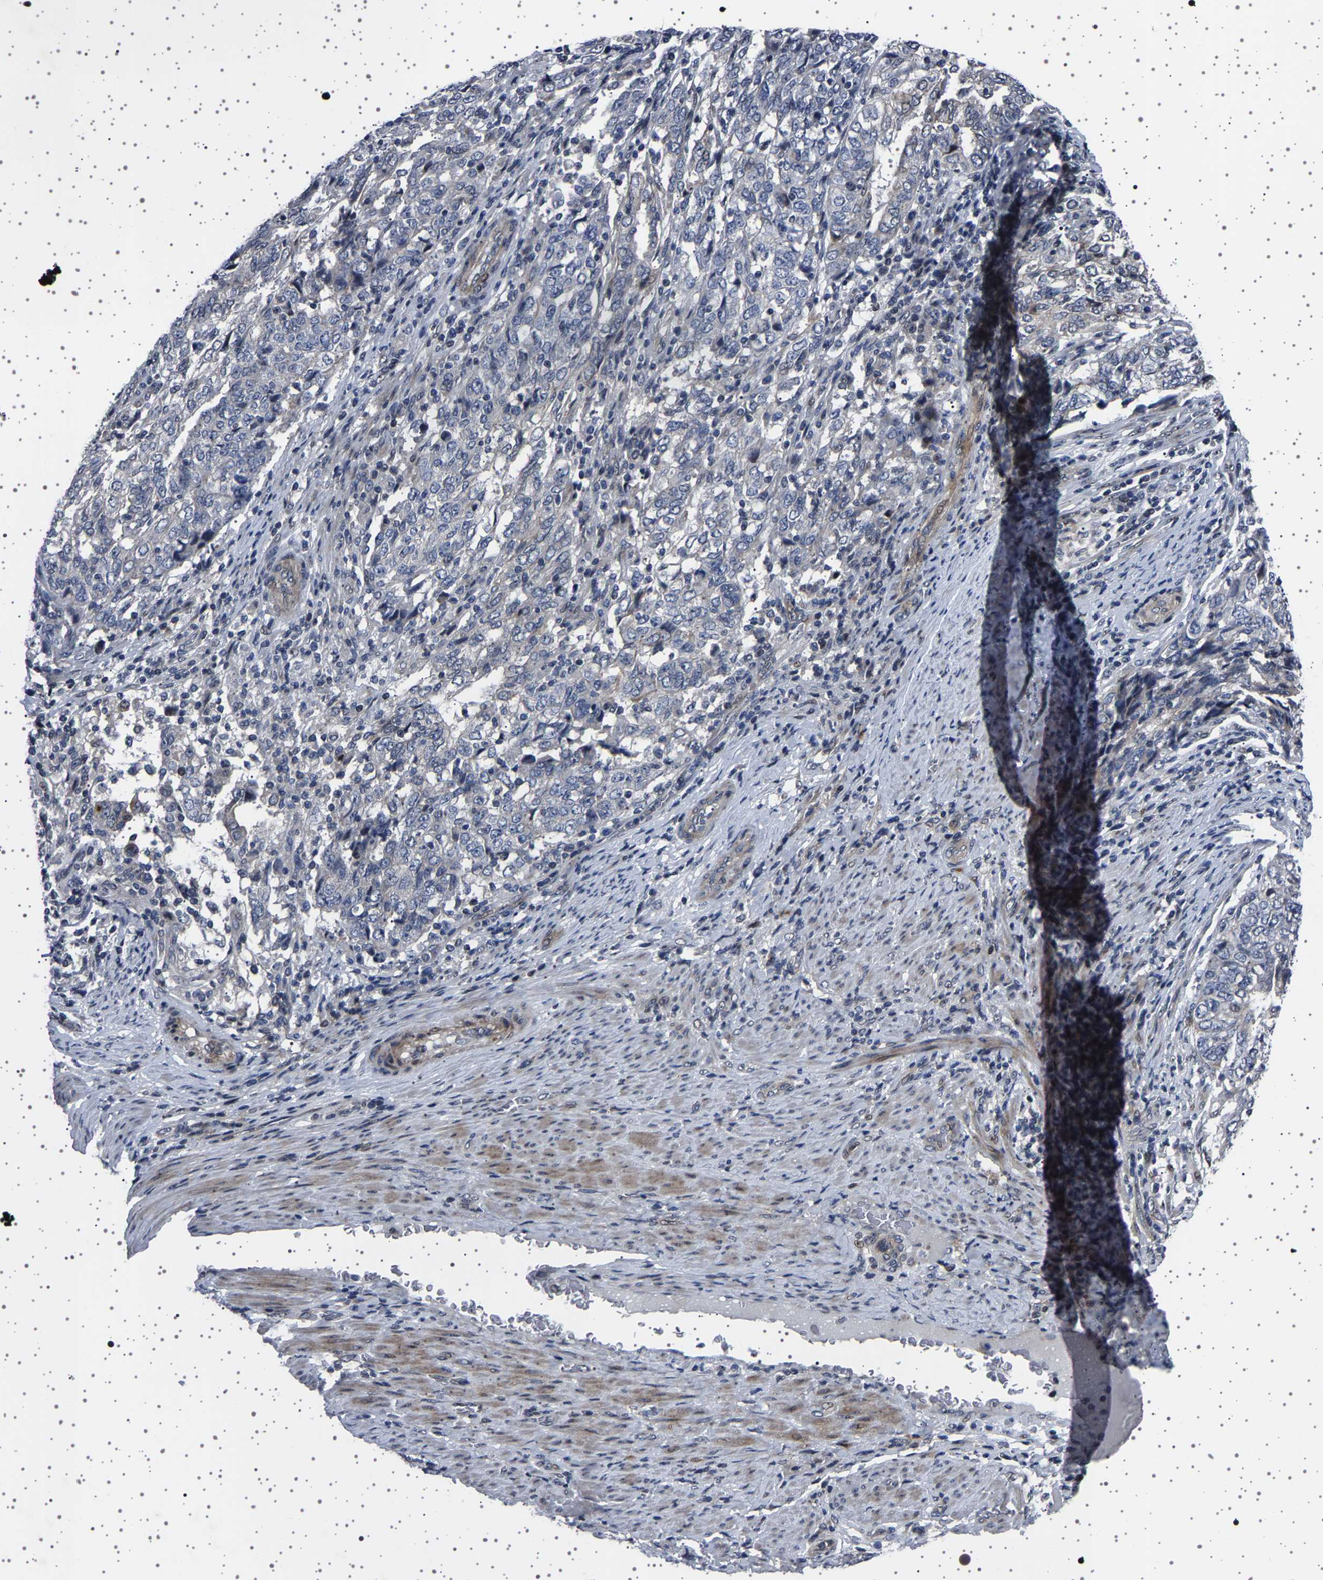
{"staining": {"intensity": "negative", "quantity": "none", "location": "none"}, "tissue": "endometrial cancer", "cell_type": "Tumor cells", "image_type": "cancer", "snomed": [{"axis": "morphology", "description": "Adenocarcinoma, NOS"}, {"axis": "topography", "description": "Endometrium"}], "caption": "Endometrial cancer was stained to show a protein in brown. There is no significant expression in tumor cells.", "gene": "PAK5", "patient": {"sex": "female", "age": 80}}